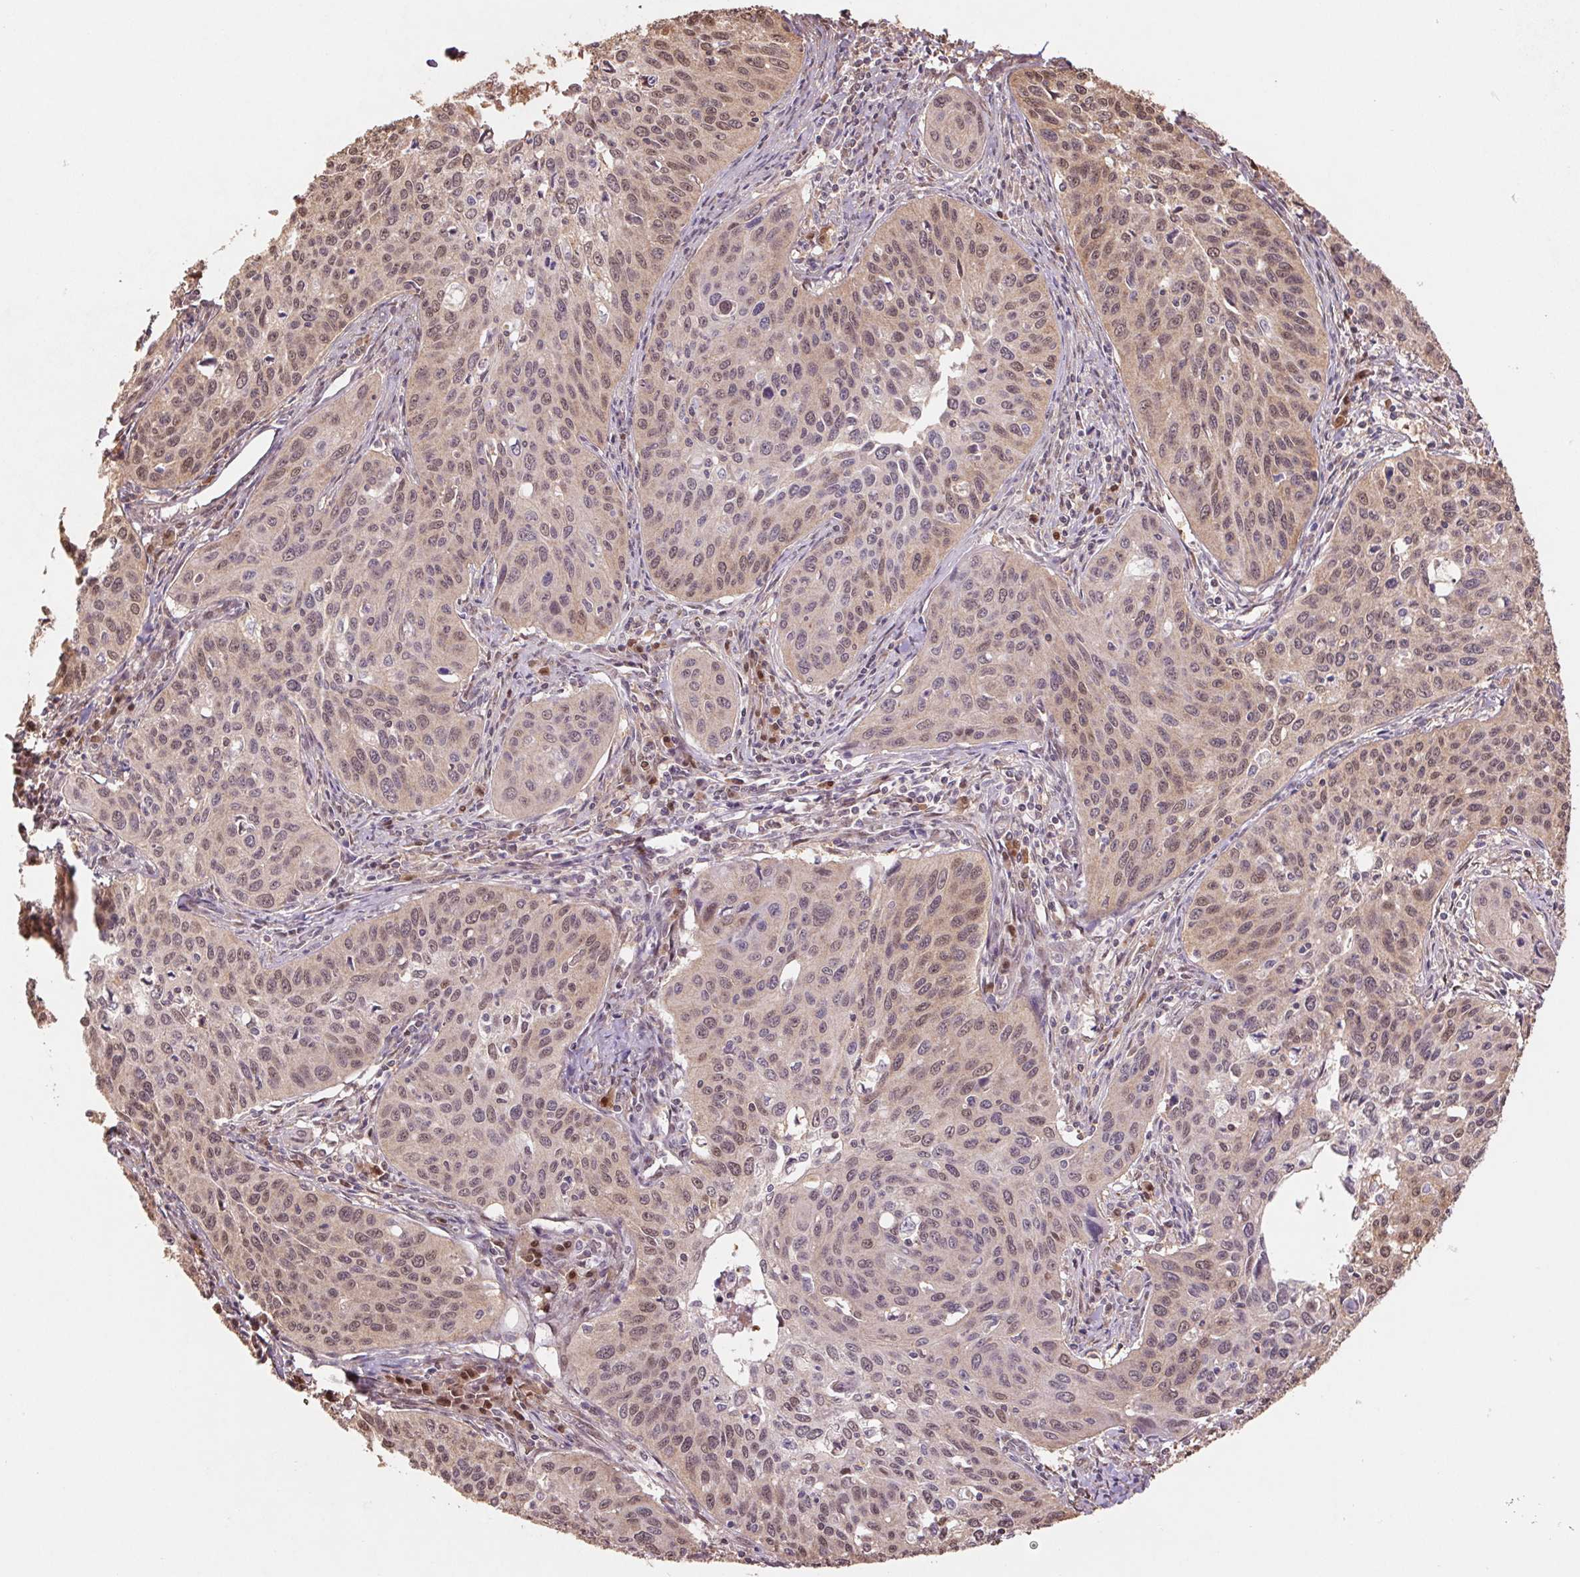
{"staining": {"intensity": "weak", "quantity": ">75%", "location": "nuclear"}, "tissue": "cervical cancer", "cell_type": "Tumor cells", "image_type": "cancer", "snomed": [{"axis": "morphology", "description": "Squamous cell carcinoma, NOS"}, {"axis": "topography", "description": "Cervix"}], "caption": "Human cervical squamous cell carcinoma stained with a protein marker reveals weak staining in tumor cells.", "gene": "CUTA", "patient": {"sex": "female", "age": 31}}